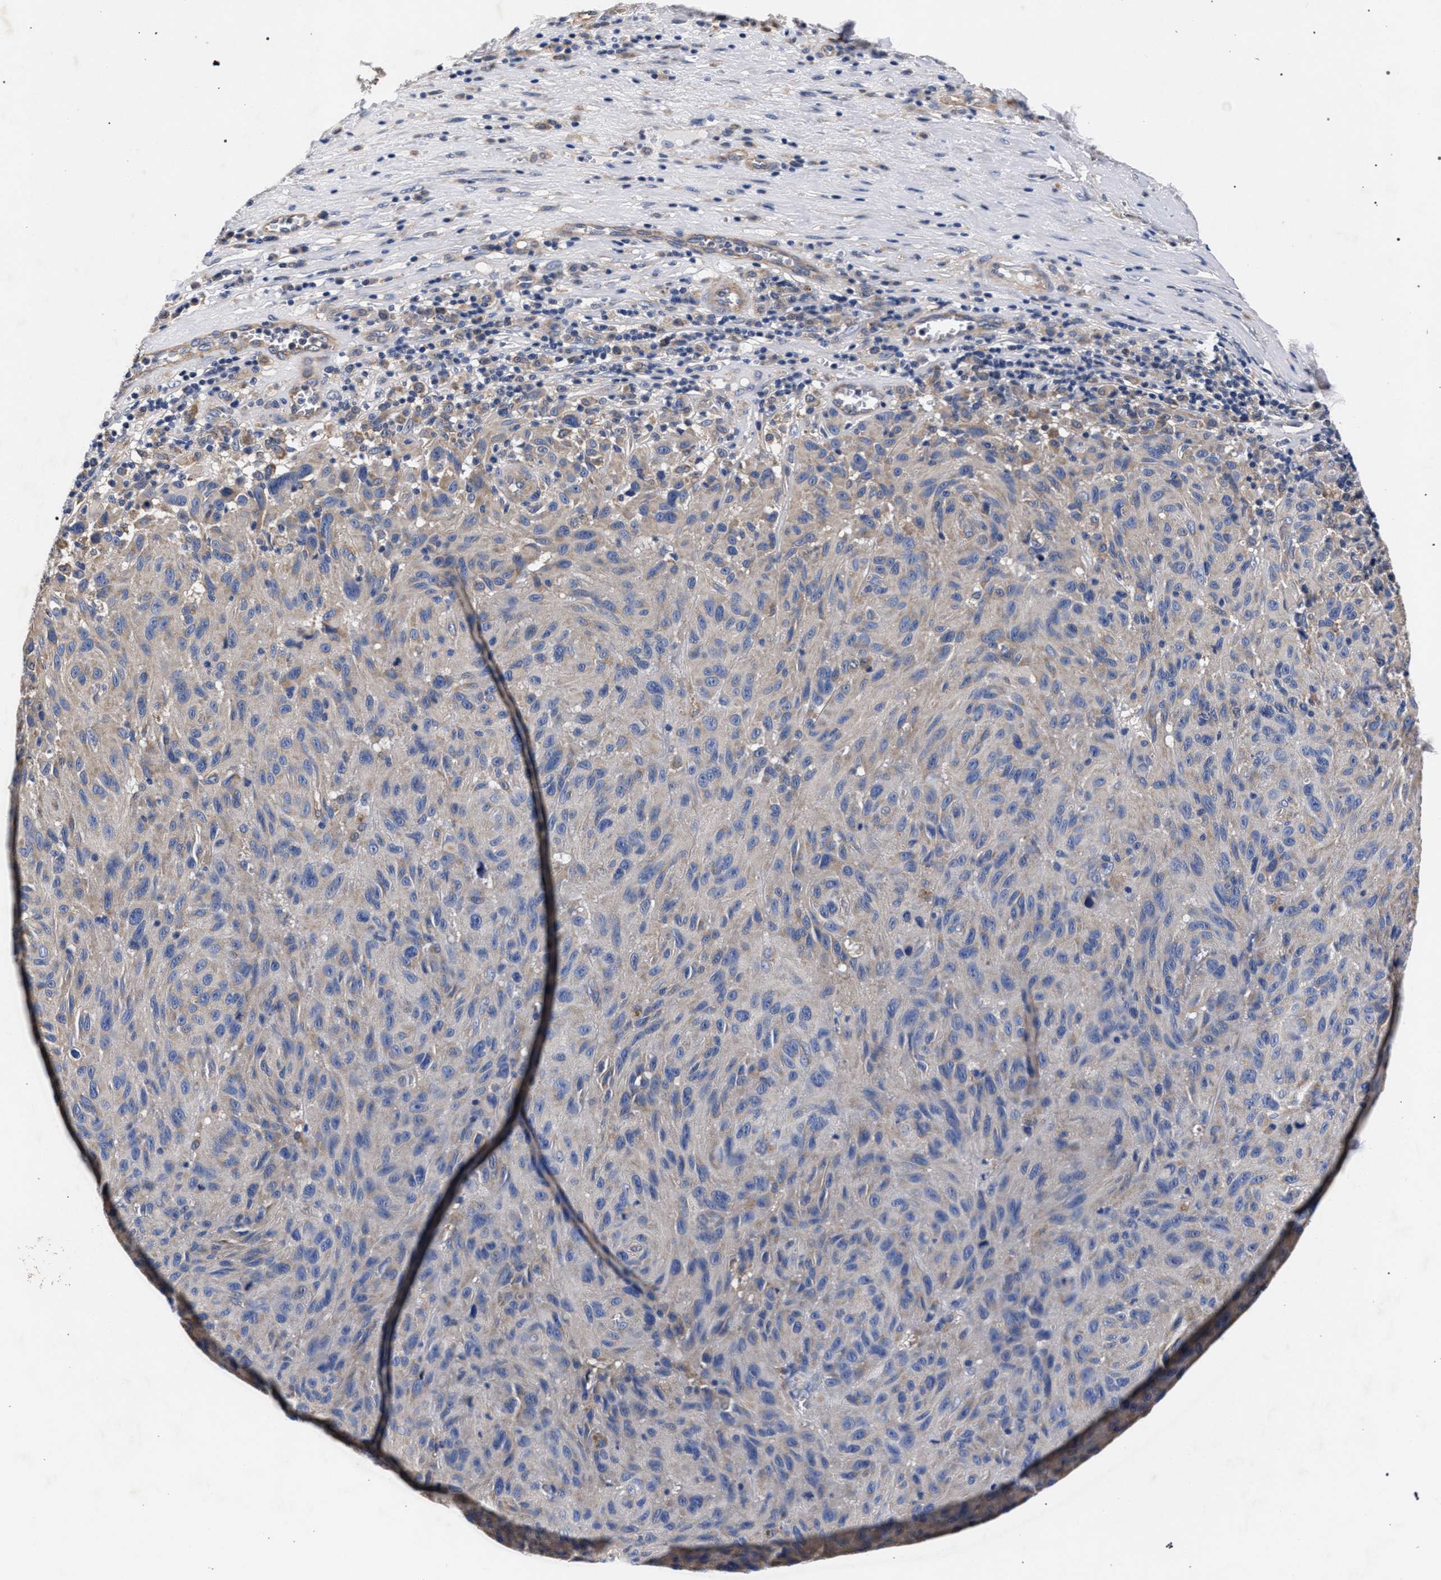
{"staining": {"intensity": "weak", "quantity": "25%-75%", "location": "cytoplasmic/membranous"}, "tissue": "melanoma", "cell_type": "Tumor cells", "image_type": "cancer", "snomed": [{"axis": "morphology", "description": "Malignant melanoma, NOS"}, {"axis": "topography", "description": "Skin"}], "caption": "This micrograph shows immunohistochemistry (IHC) staining of human melanoma, with low weak cytoplasmic/membranous staining in about 25%-75% of tumor cells.", "gene": "CFAP95", "patient": {"sex": "male", "age": 66}}